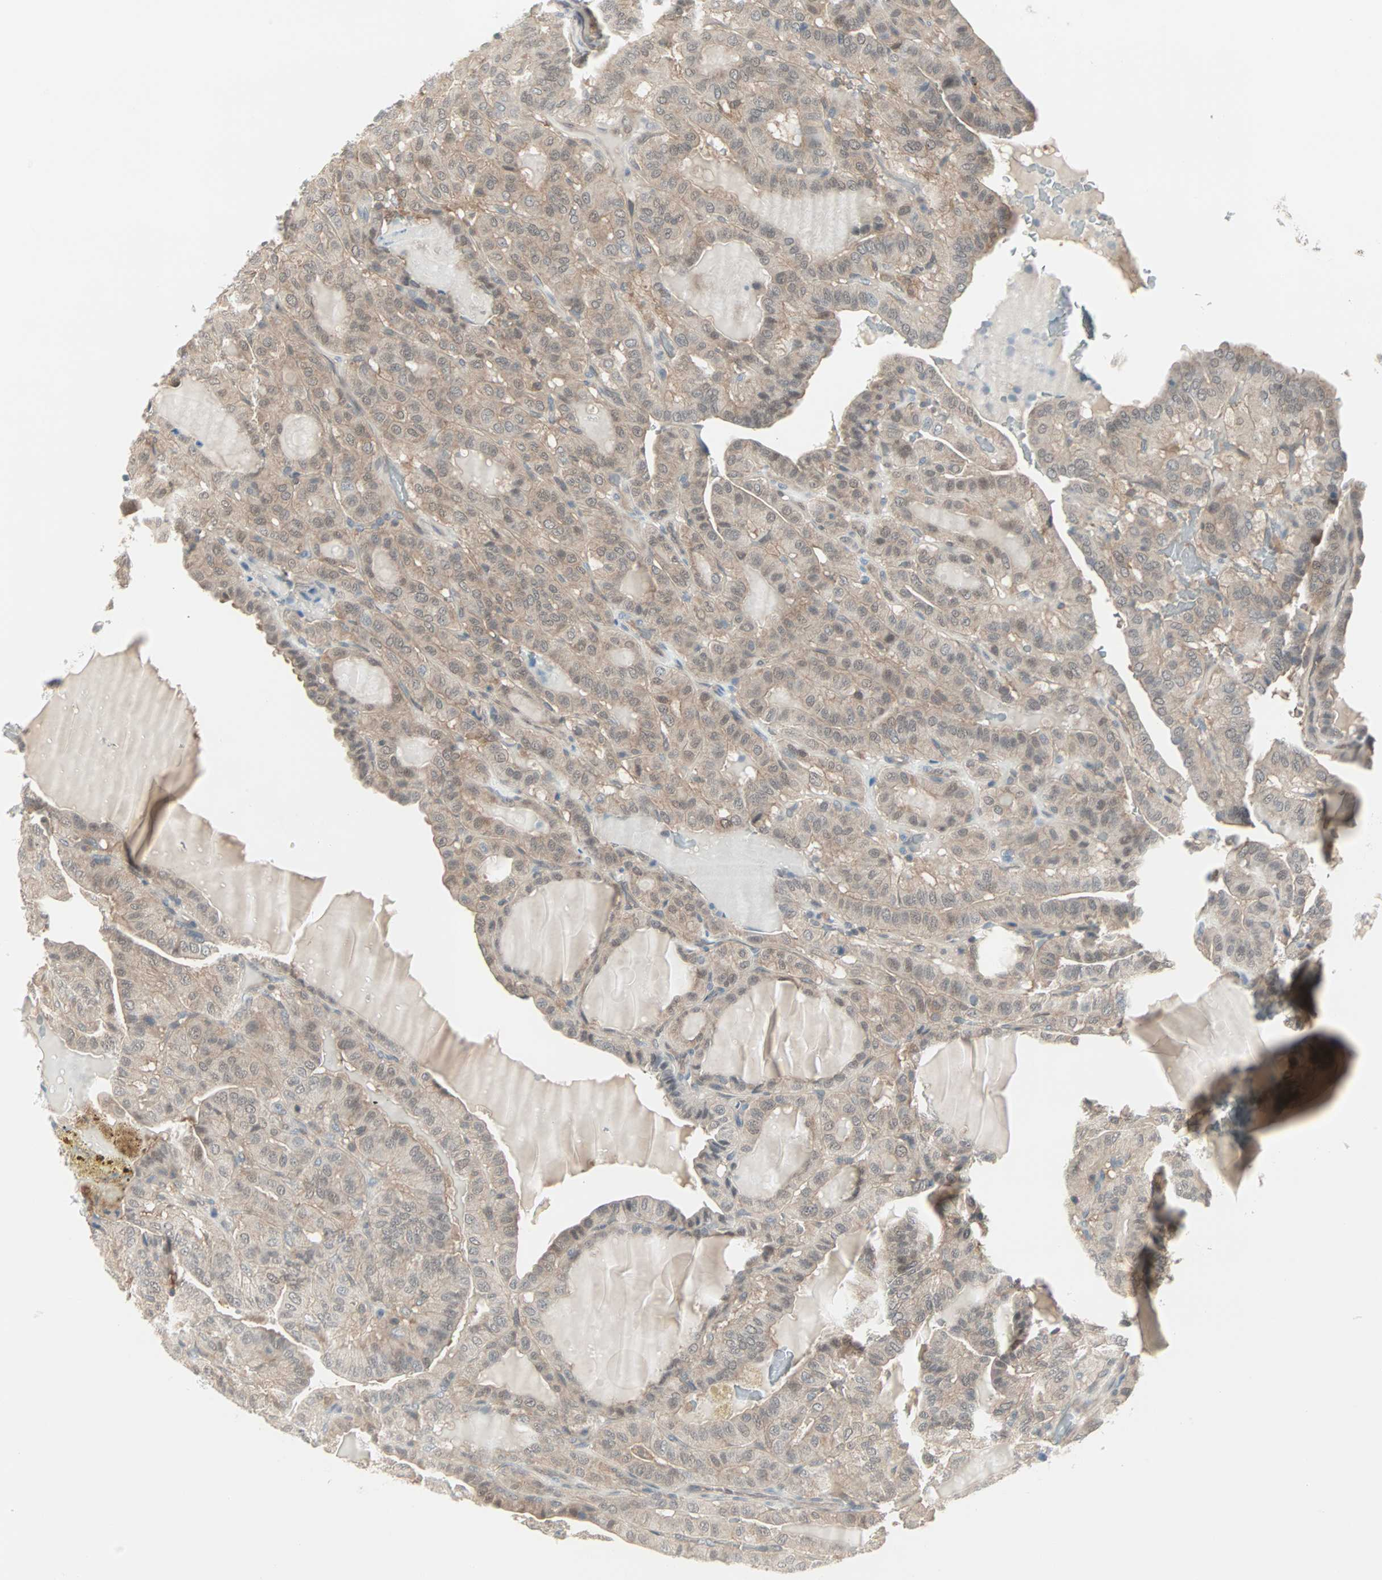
{"staining": {"intensity": "weak", "quantity": ">75%", "location": "cytoplasmic/membranous"}, "tissue": "thyroid cancer", "cell_type": "Tumor cells", "image_type": "cancer", "snomed": [{"axis": "morphology", "description": "Papillary adenocarcinoma, NOS"}, {"axis": "topography", "description": "Thyroid gland"}], "caption": "A brown stain highlights weak cytoplasmic/membranous positivity of a protein in human papillary adenocarcinoma (thyroid) tumor cells.", "gene": "PTPA", "patient": {"sex": "male", "age": 77}}